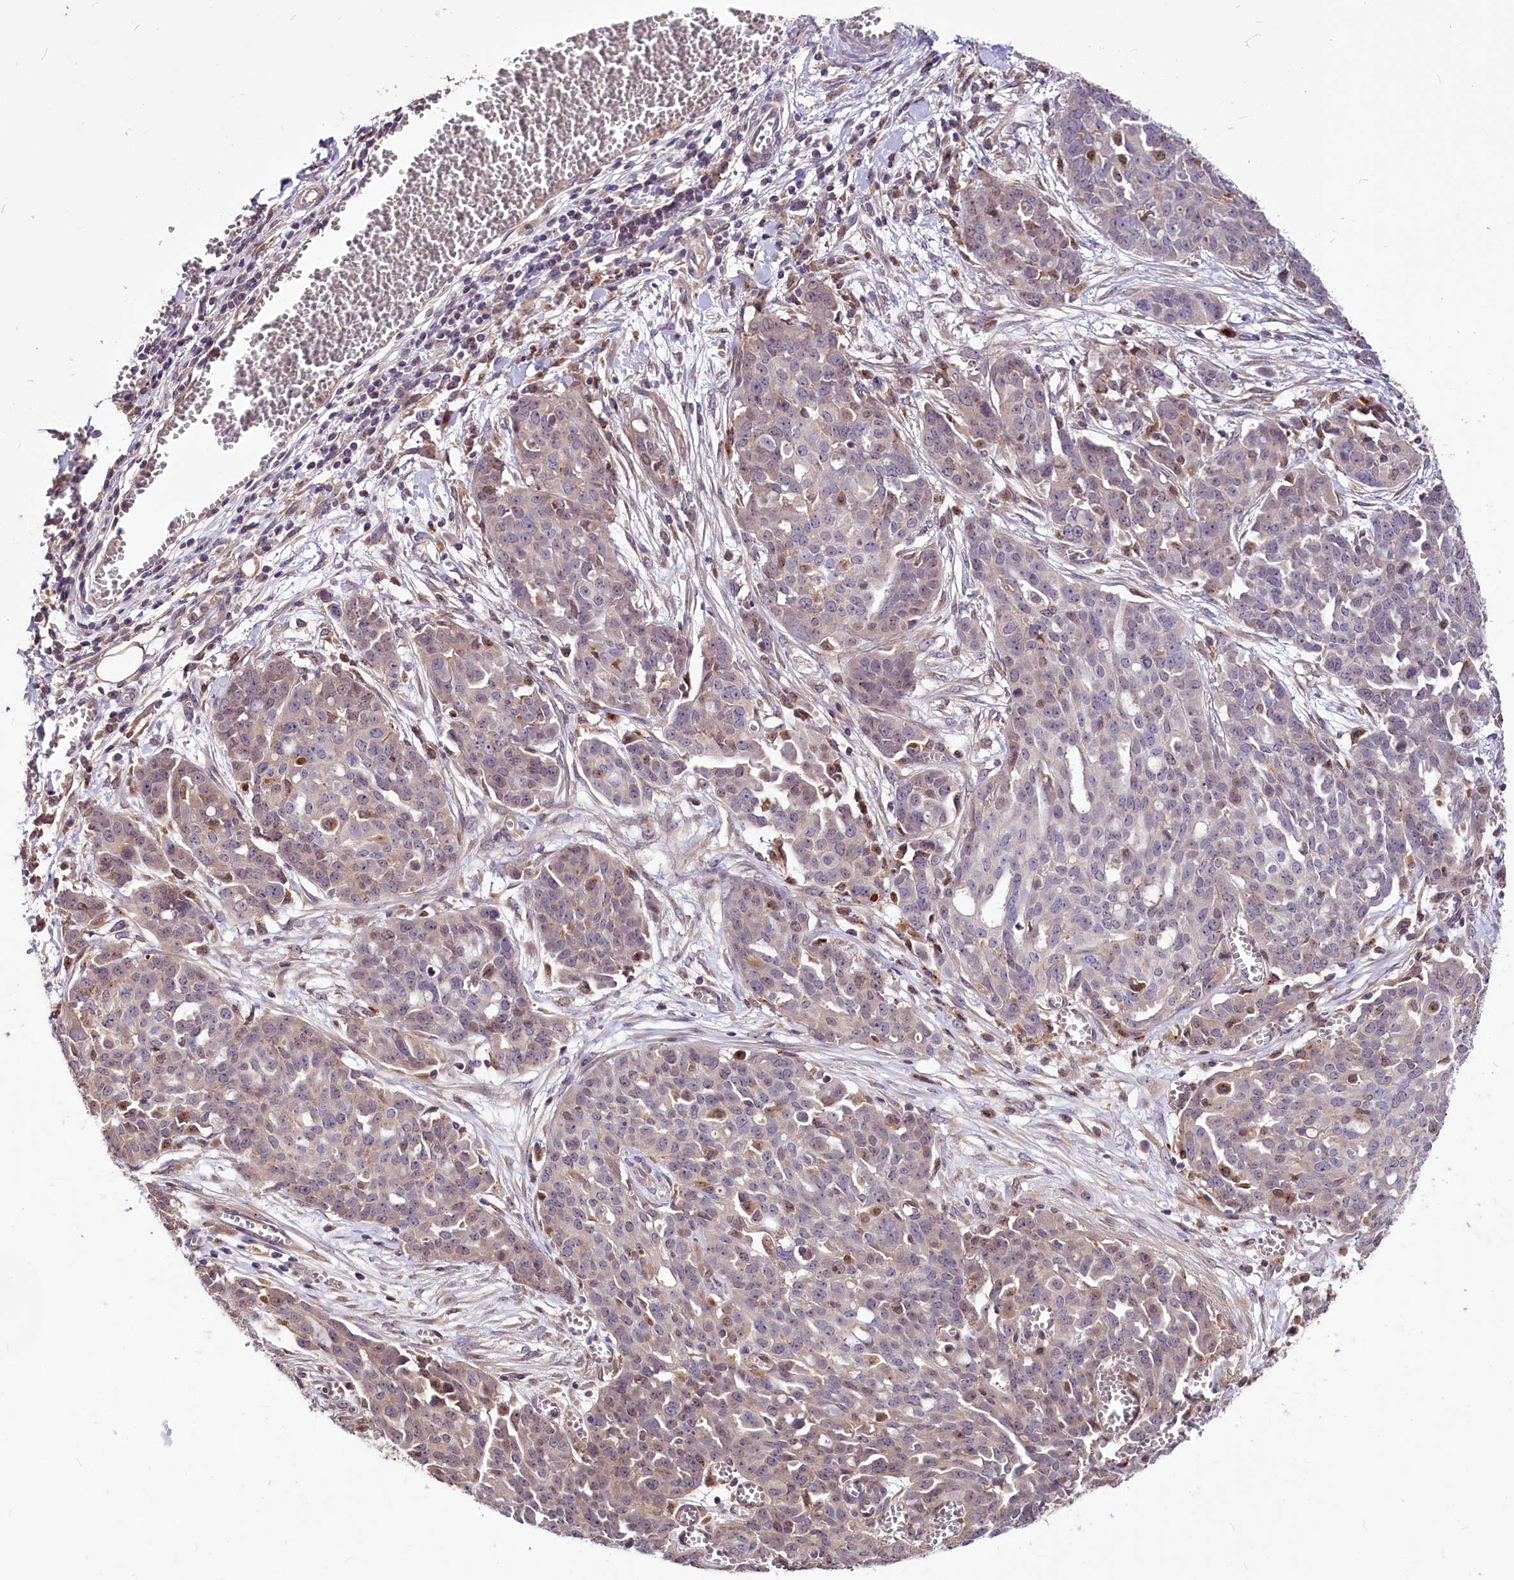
{"staining": {"intensity": "negative", "quantity": "none", "location": "none"}, "tissue": "ovarian cancer", "cell_type": "Tumor cells", "image_type": "cancer", "snomed": [{"axis": "morphology", "description": "Cystadenocarcinoma, serous, NOS"}, {"axis": "topography", "description": "Soft tissue"}, {"axis": "topography", "description": "Ovary"}], "caption": "Histopathology image shows no protein positivity in tumor cells of ovarian cancer (serous cystadenocarcinoma) tissue.", "gene": "C11orf86", "patient": {"sex": "female", "age": 57}}